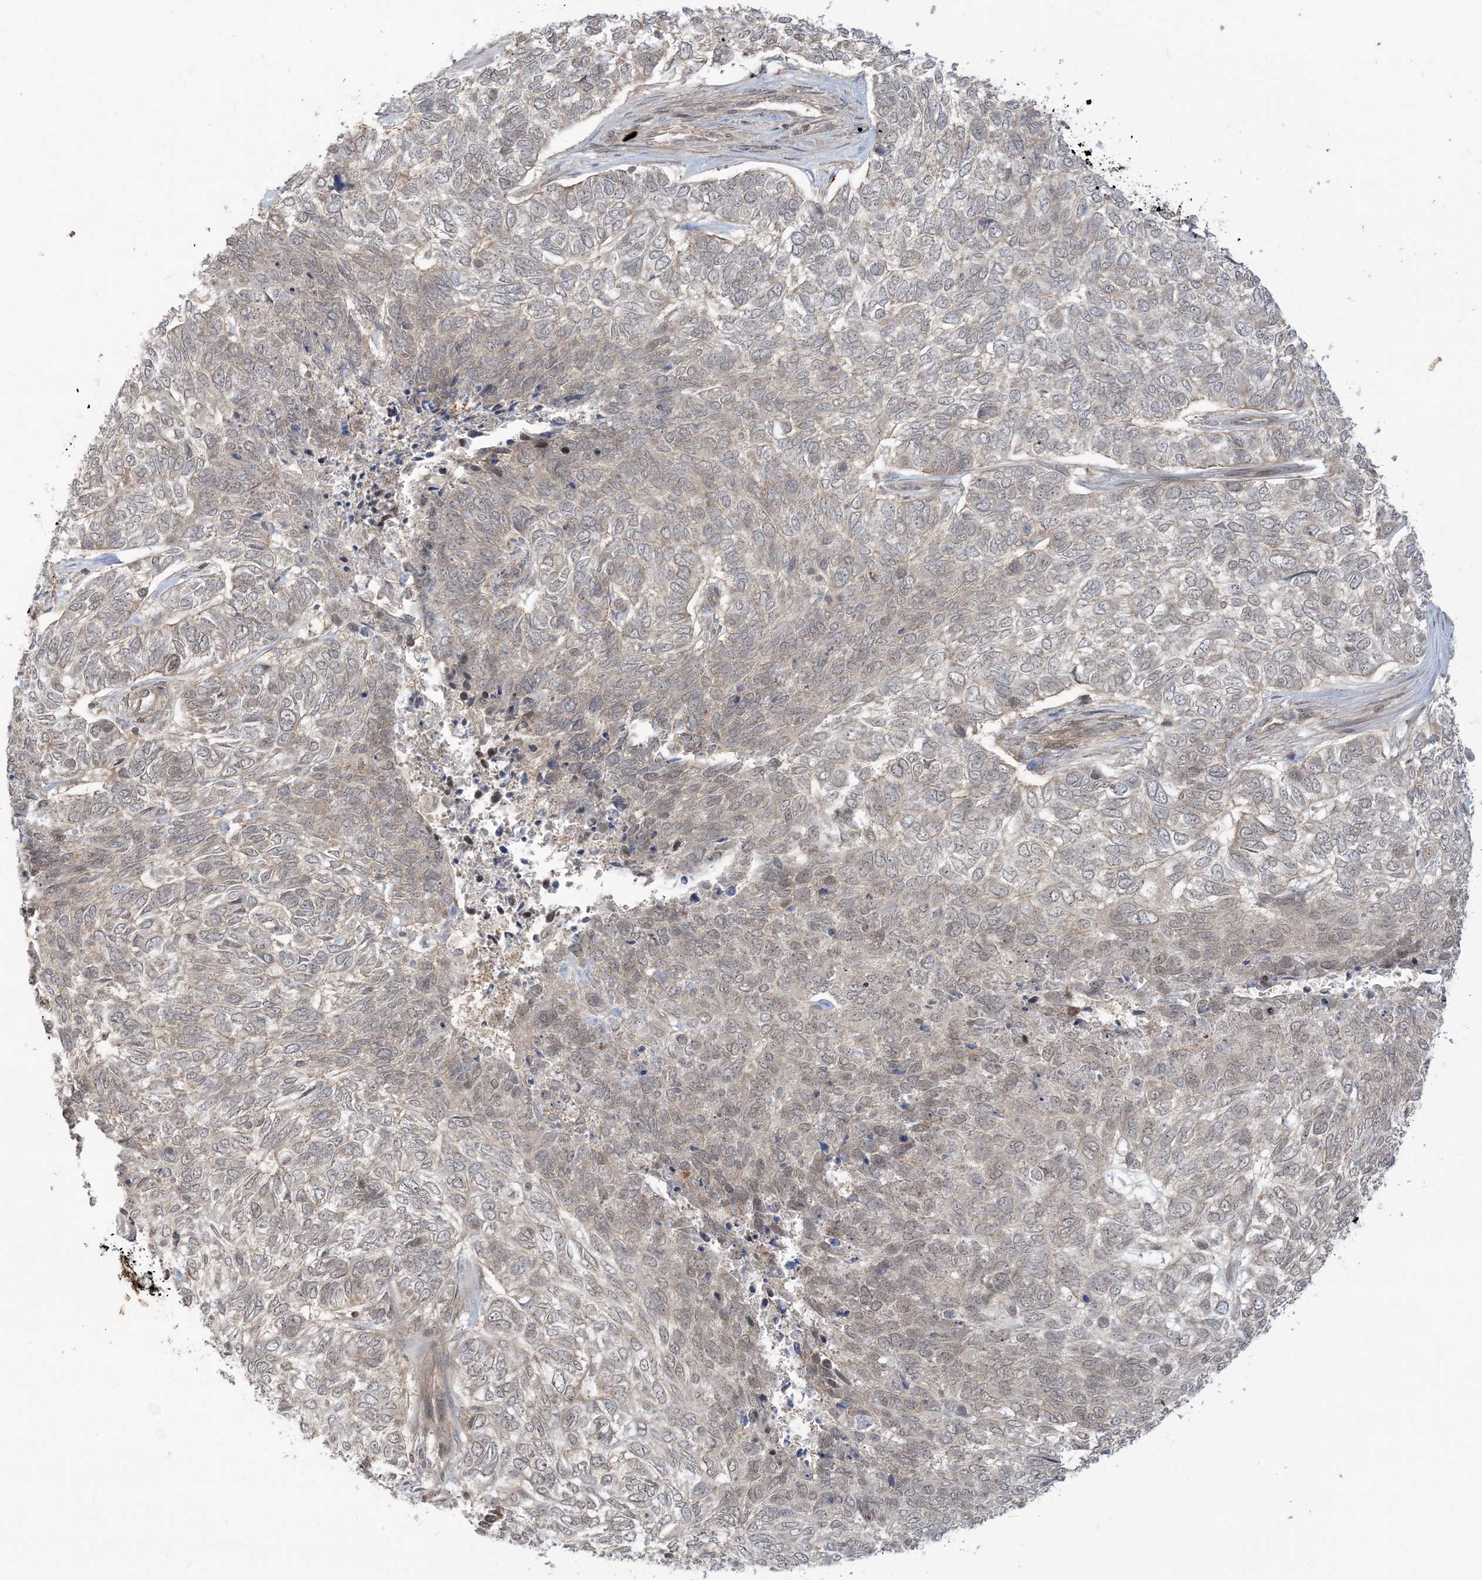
{"staining": {"intensity": "negative", "quantity": "none", "location": "none"}, "tissue": "skin cancer", "cell_type": "Tumor cells", "image_type": "cancer", "snomed": [{"axis": "morphology", "description": "Basal cell carcinoma"}, {"axis": "topography", "description": "Skin"}], "caption": "Skin cancer was stained to show a protein in brown. There is no significant staining in tumor cells. (Brightfield microscopy of DAB (3,3'-diaminobenzidine) immunohistochemistry (IHC) at high magnification).", "gene": "PPP1R7", "patient": {"sex": "female", "age": 65}}